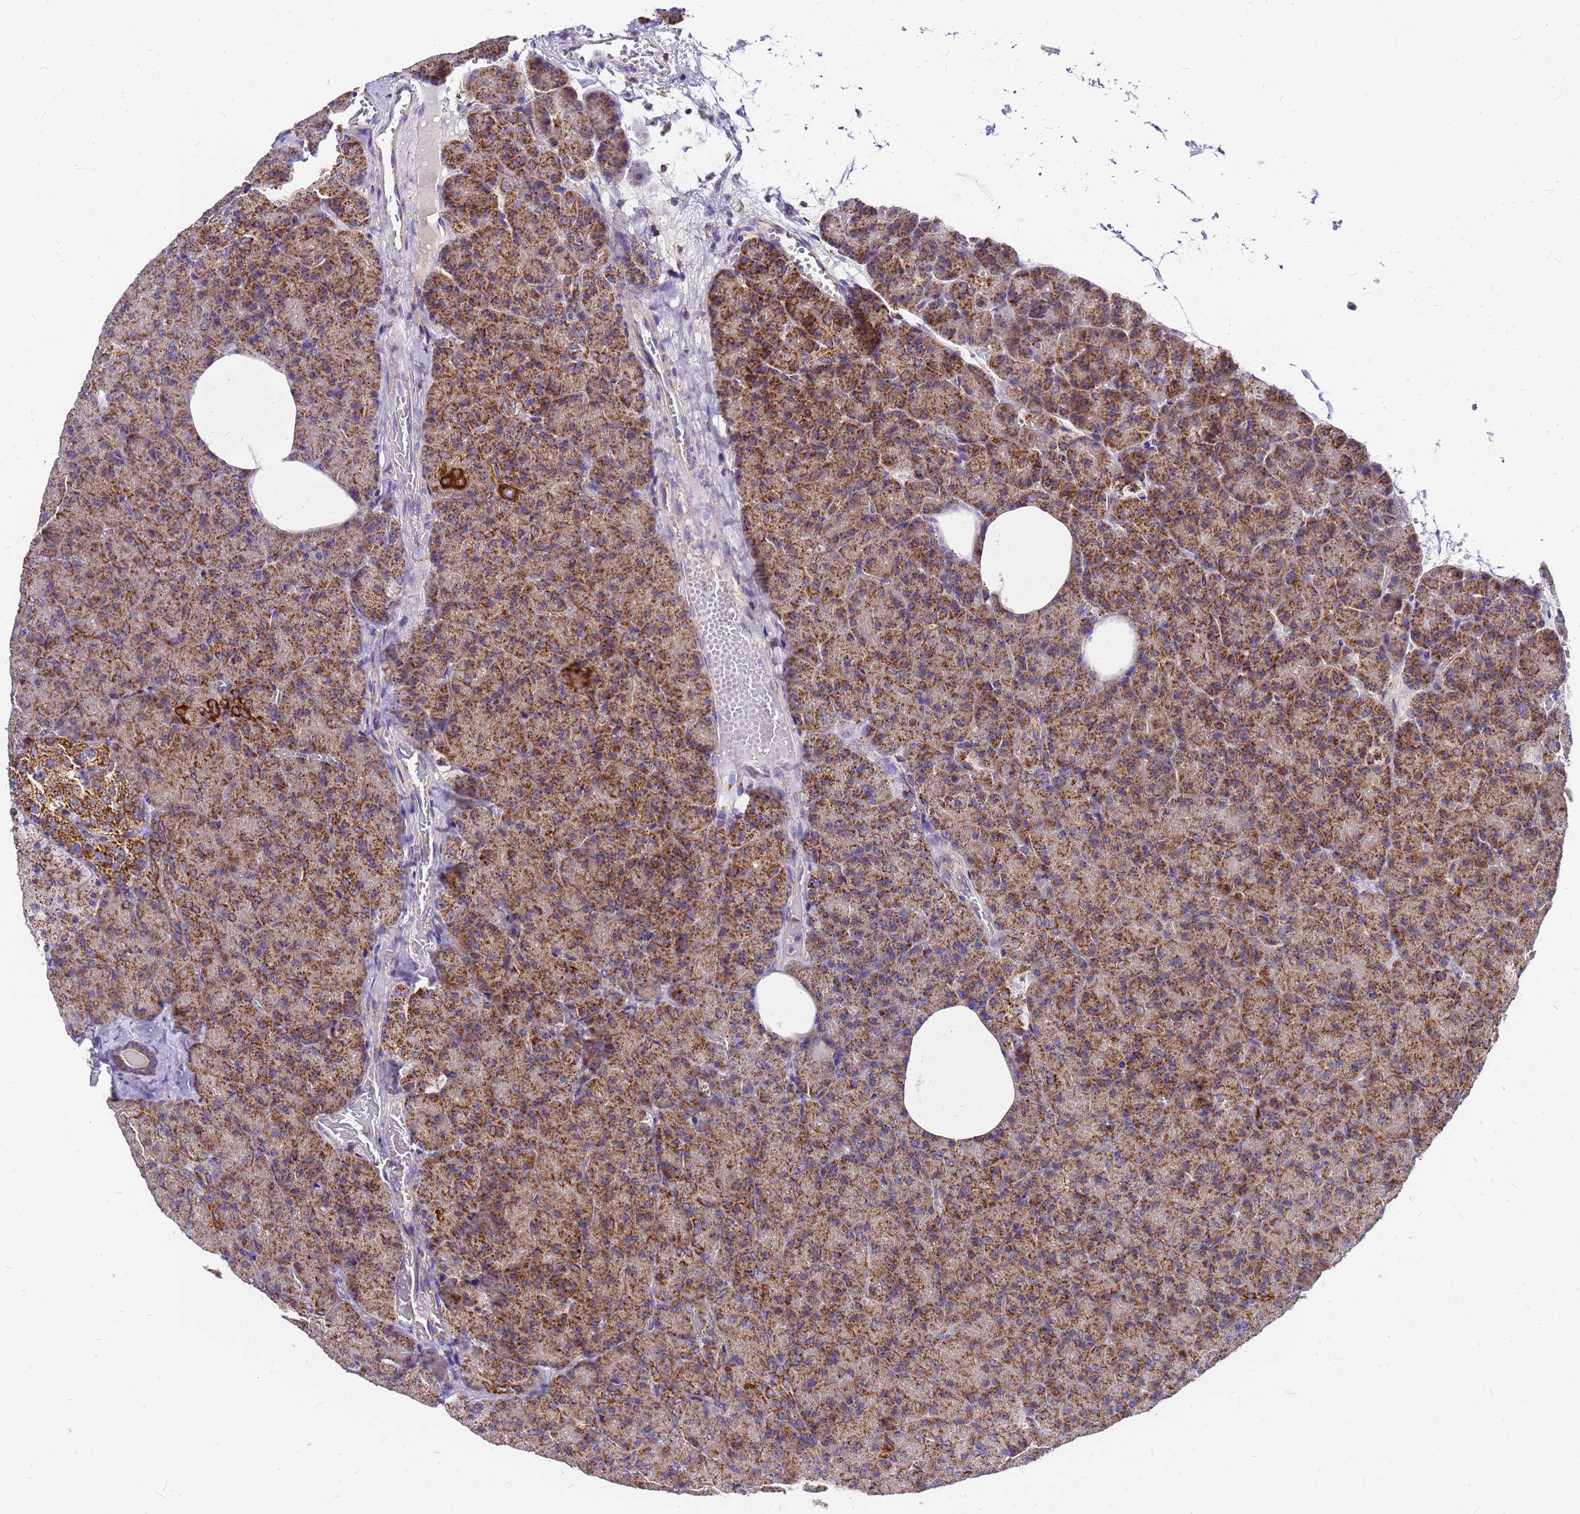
{"staining": {"intensity": "strong", "quantity": ">75%", "location": "cytoplasmic/membranous"}, "tissue": "pancreas", "cell_type": "Exocrine glandular cells", "image_type": "normal", "snomed": [{"axis": "morphology", "description": "Normal tissue, NOS"}, {"axis": "morphology", "description": "Carcinoid, malignant, NOS"}, {"axis": "topography", "description": "Pancreas"}], "caption": "Human pancreas stained with a brown dye displays strong cytoplasmic/membranous positive expression in approximately >75% of exocrine glandular cells.", "gene": "MRPS26", "patient": {"sex": "female", "age": 35}}